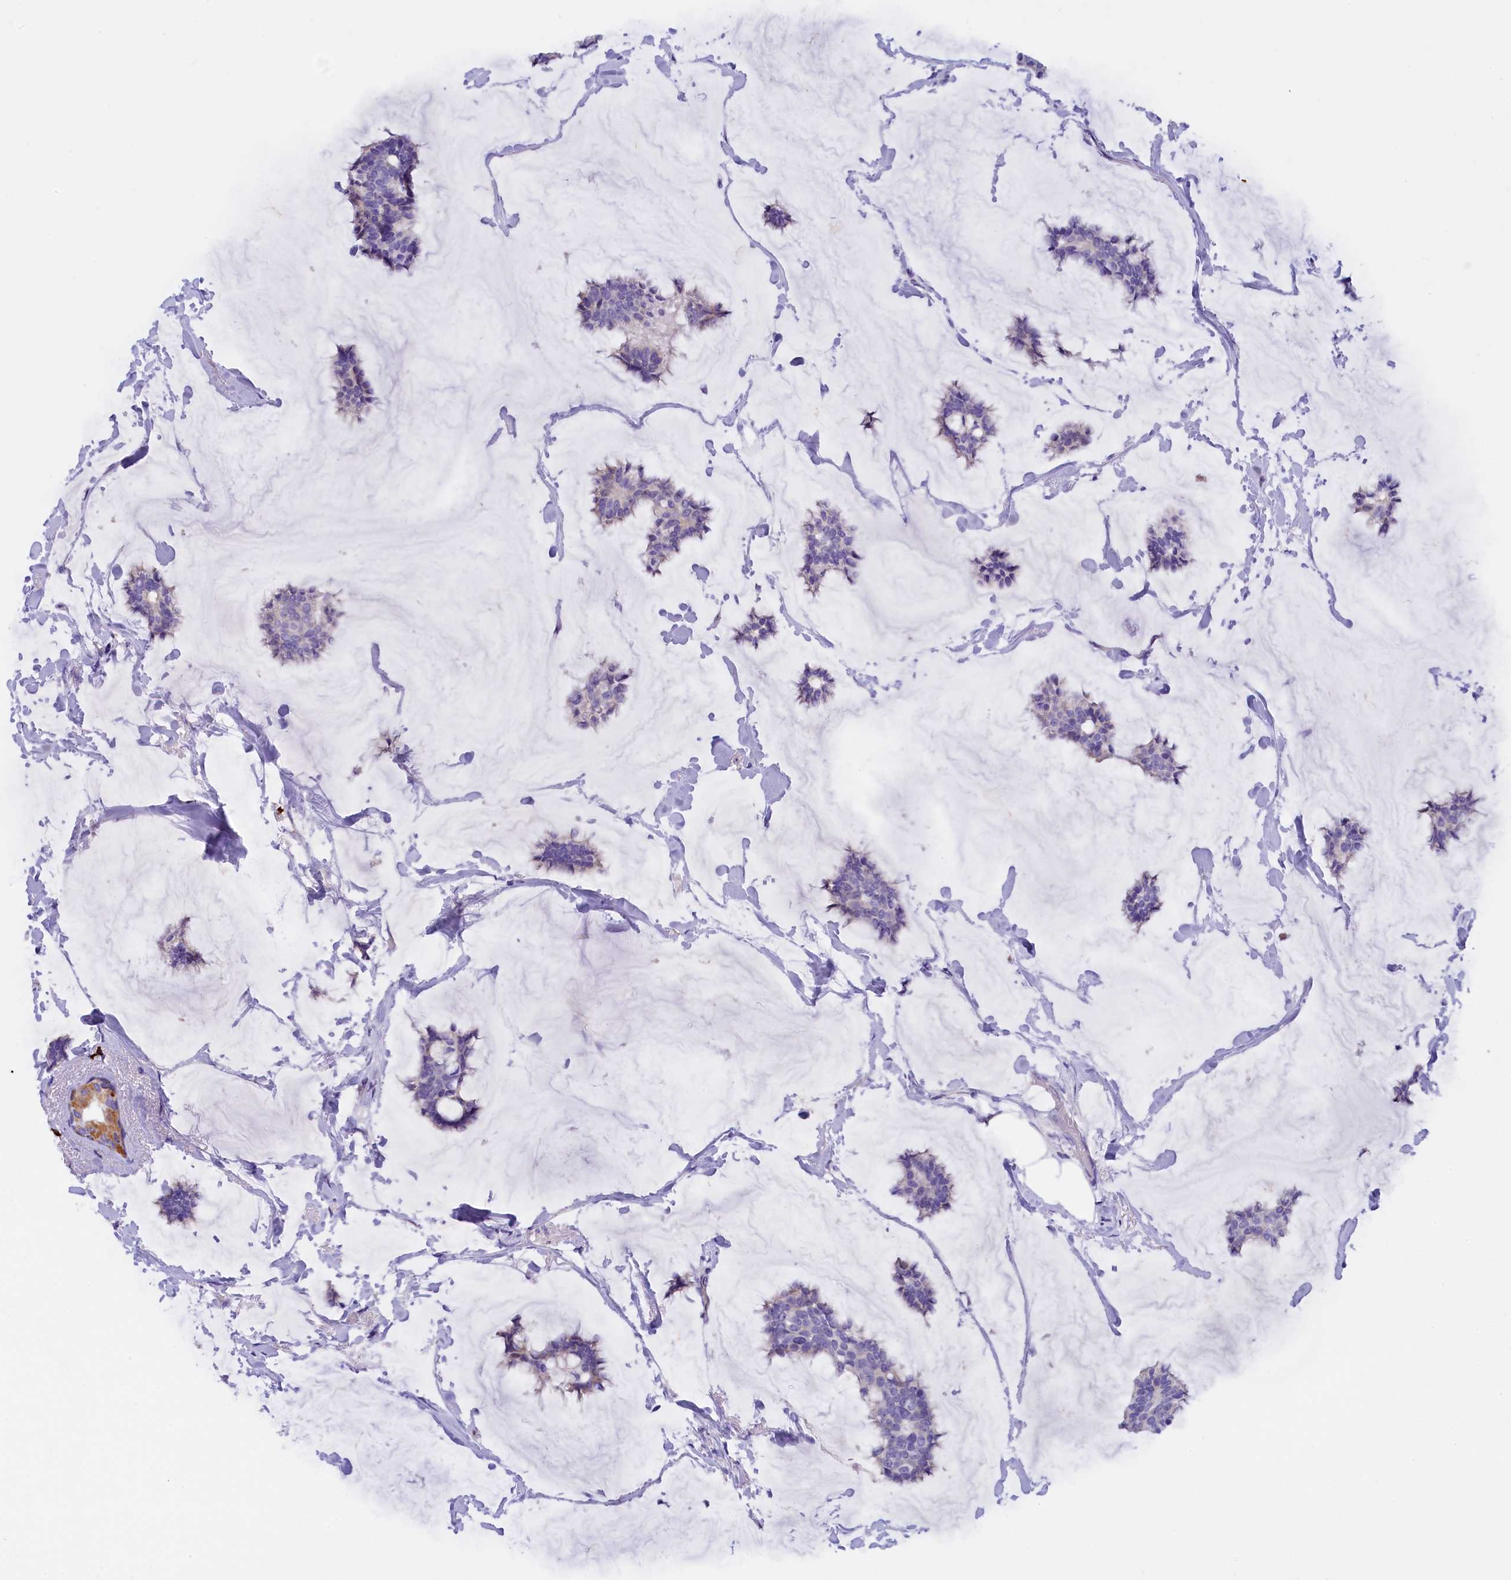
{"staining": {"intensity": "weak", "quantity": "<25%", "location": "nuclear"}, "tissue": "breast cancer", "cell_type": "Tumor cells", "image_type": "cancer", "snomed": [{"axis": "morphology", "description": "Duct carcinoma"}, {"axis": "topography", "description": "Breast"}], "caption": "Protein analysis of intraductal carcinoma (breast) demonstrates no significant staining in tumor cells.", "gene": "RTTN", "patient": {"sex": "female", "age": 93}}